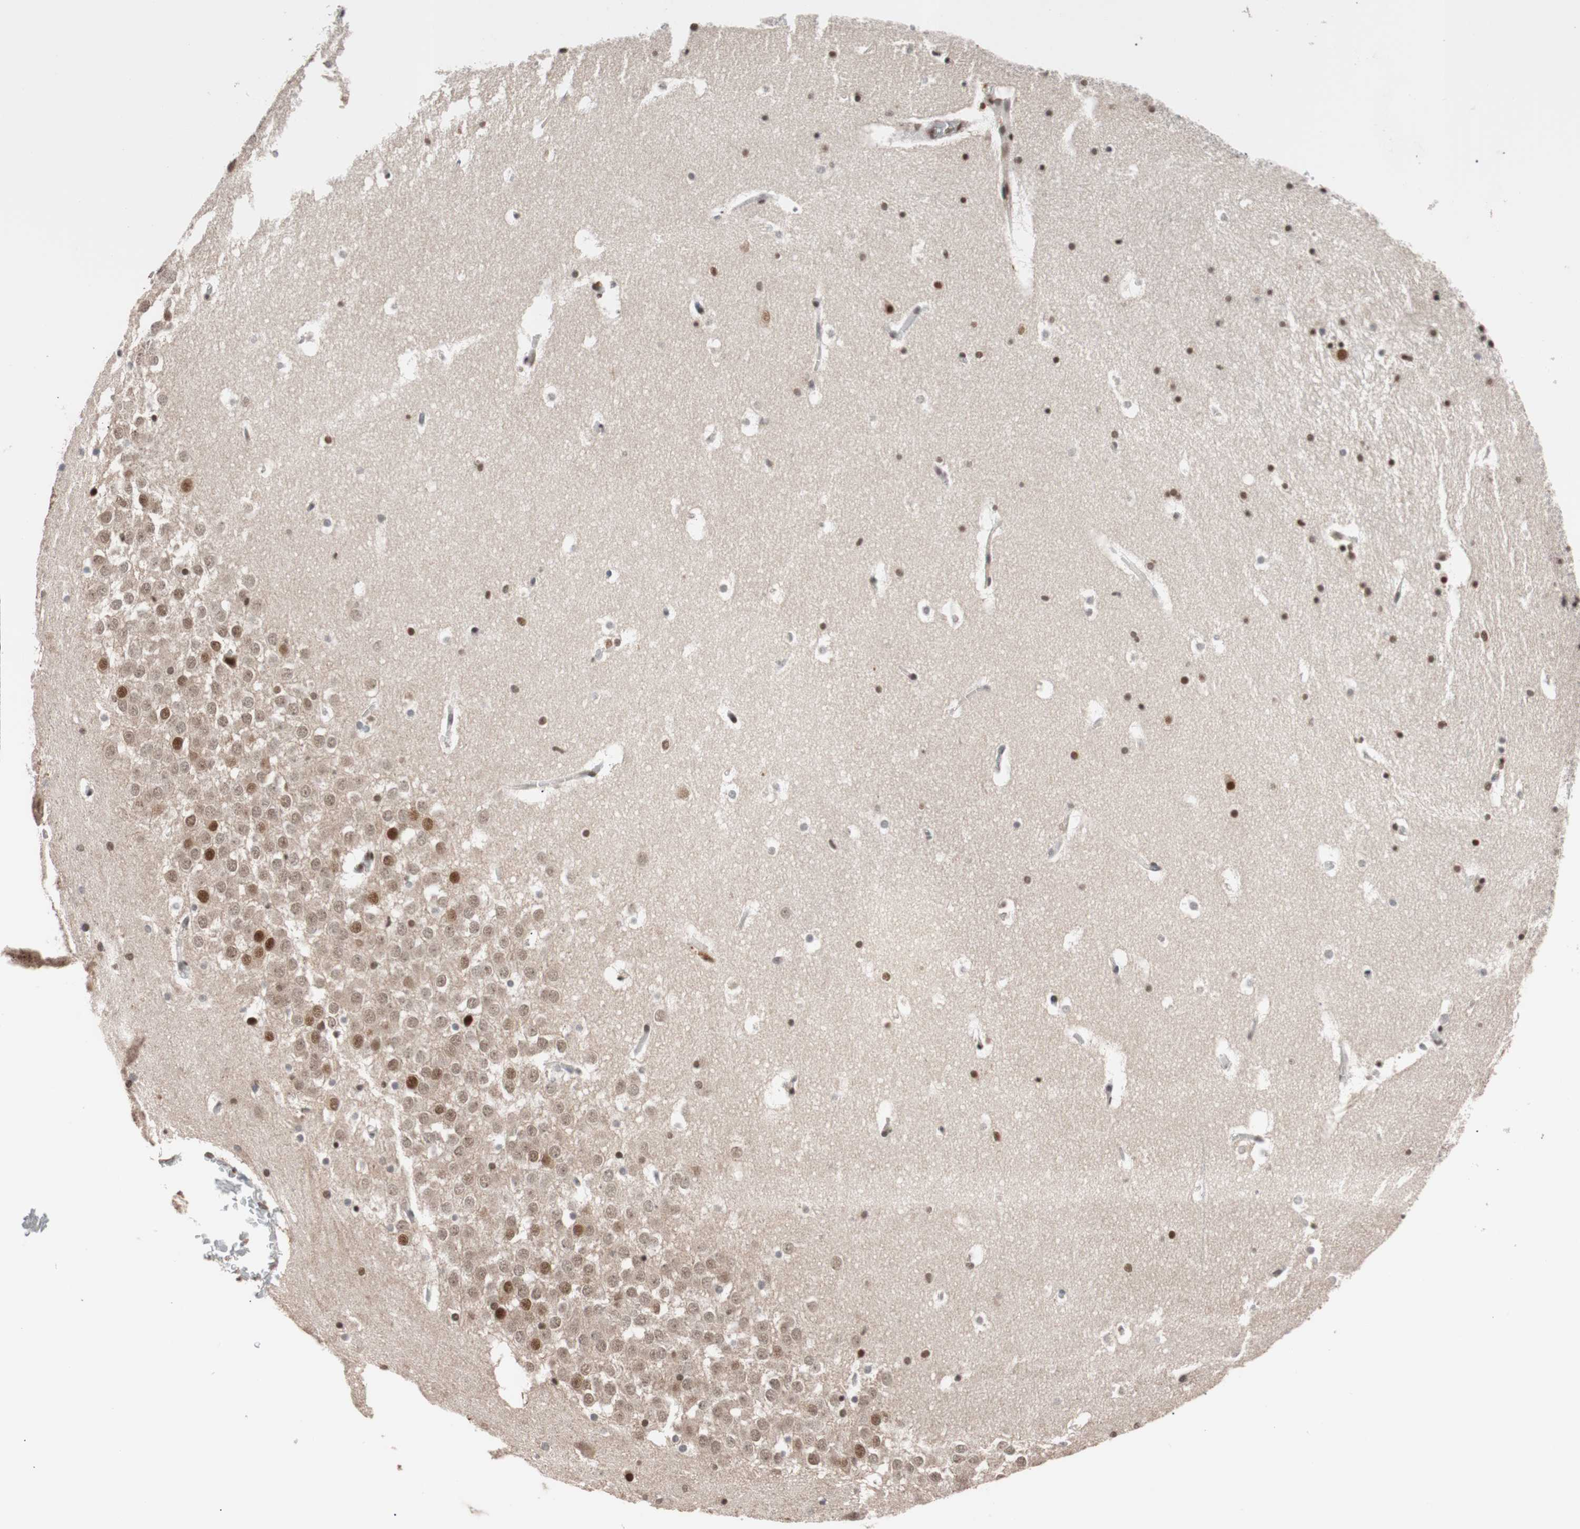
{"staining": {"intensity": "strong", "quantity": ">75%", "location": "nuclear"}, "tissue": "hippocampus", "cell_type": "Glial cells", "image_type": "normal", "snomed": [{"axis": "morphology", "description": "Normal tissue, NOS"}, {"axis": "topography", "description": "Hippocampus"}], "caption": "Strong nuclear staining for a protein is identified in about >75% of glial cells of normal hippocampus using IHC.", "gene": "CHAMP1", "patient": {"sex": "male", "age": 45}}